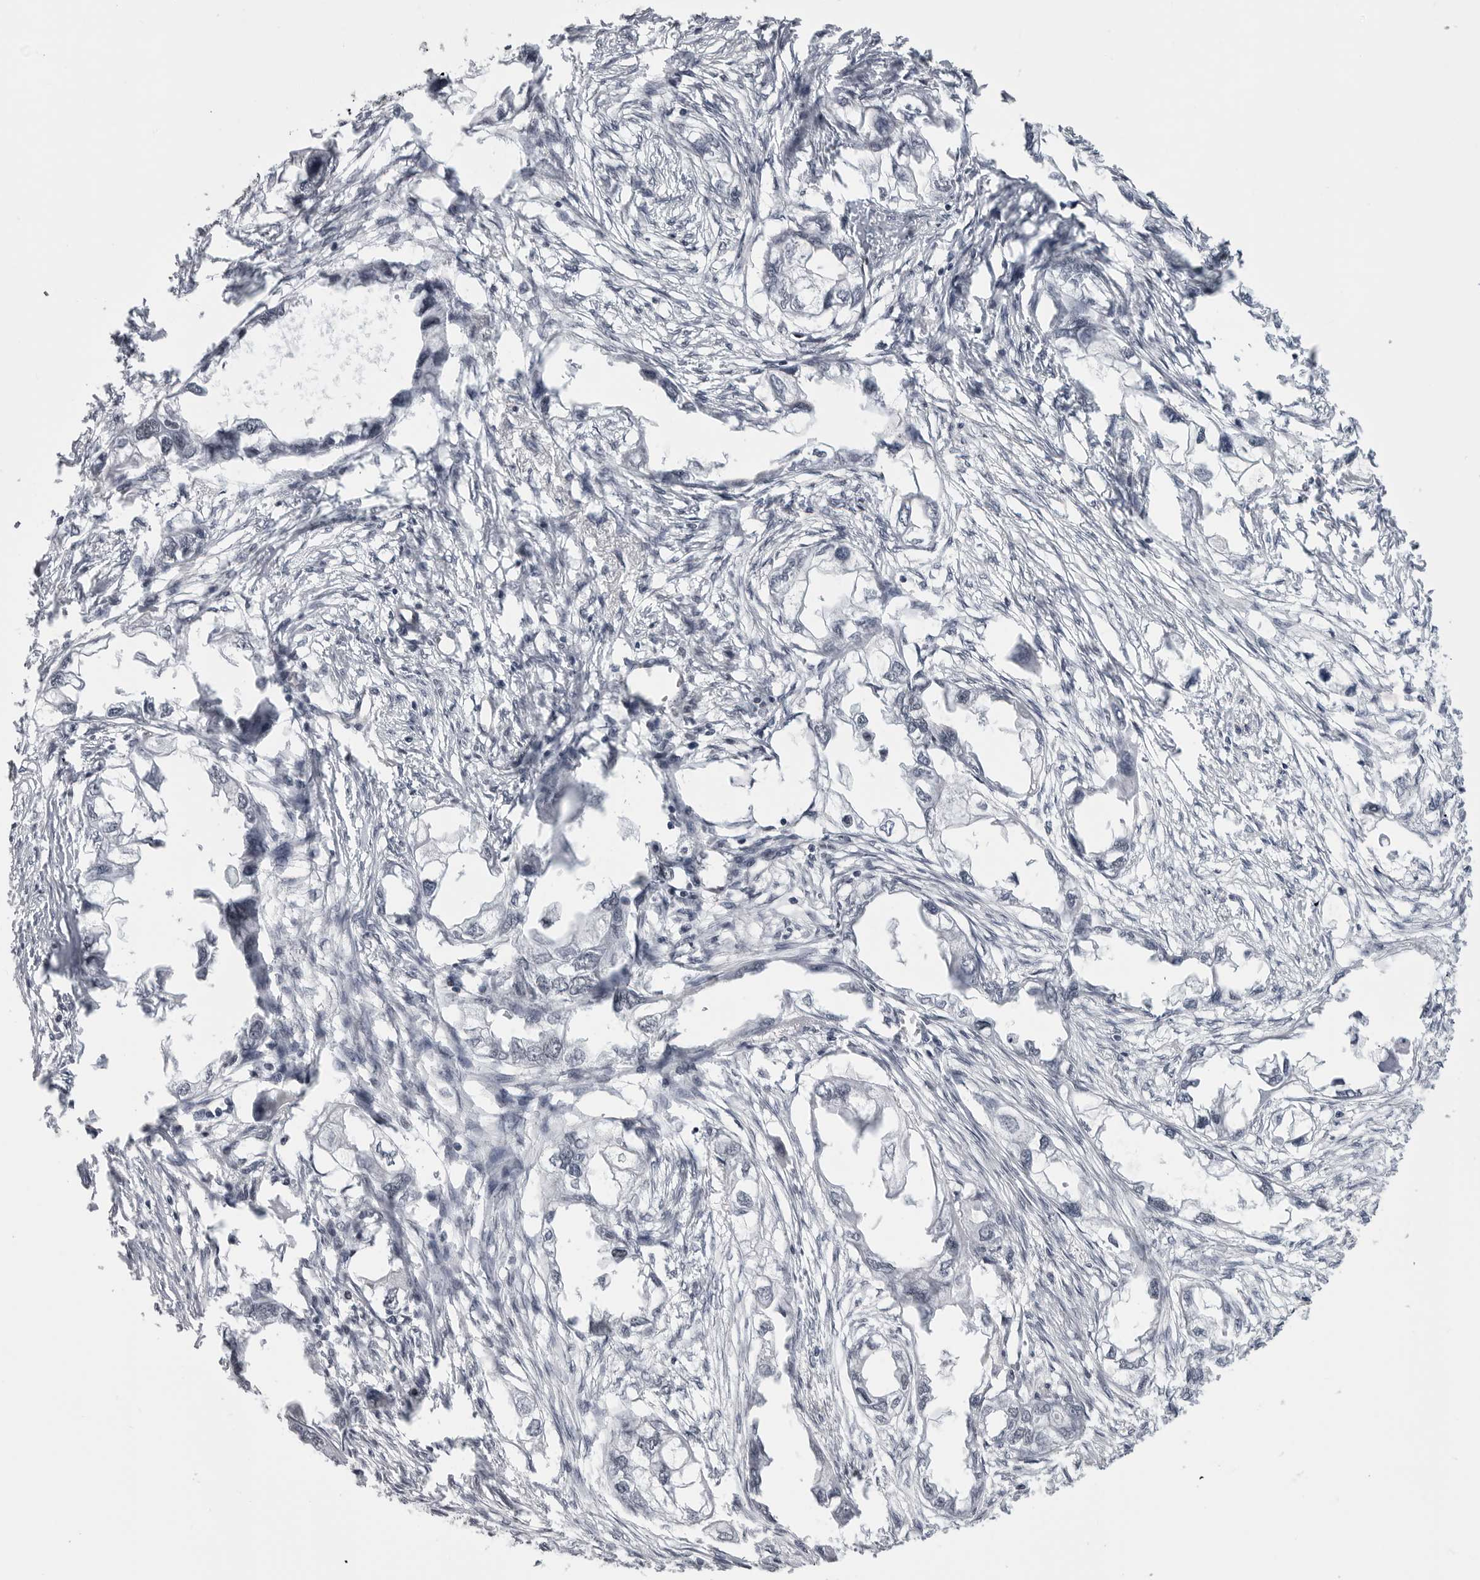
{"staining": {"intensity": "negative", "quantity": "none", "location": "none"}, "tissue": "endometrial cancer", "cell_type": "Tumor cells", "image_type": "cancer", "snomed": [{"axis": "morphology", "description": "Adenocarcinoma, NOS"}, {"axis": "morphology", "description": "Adenocarcinoma, metastatic, NOS"}, {"axis": "topography", "description": "Adipose tissue"}, {"axis": "topography", "description": "Endometrium"}], "caption": "IHC of human endometrial cancer displays no staining in tumor cells.", "gene": "RNF26", "patient": {"sex": "female", "age": 67}}